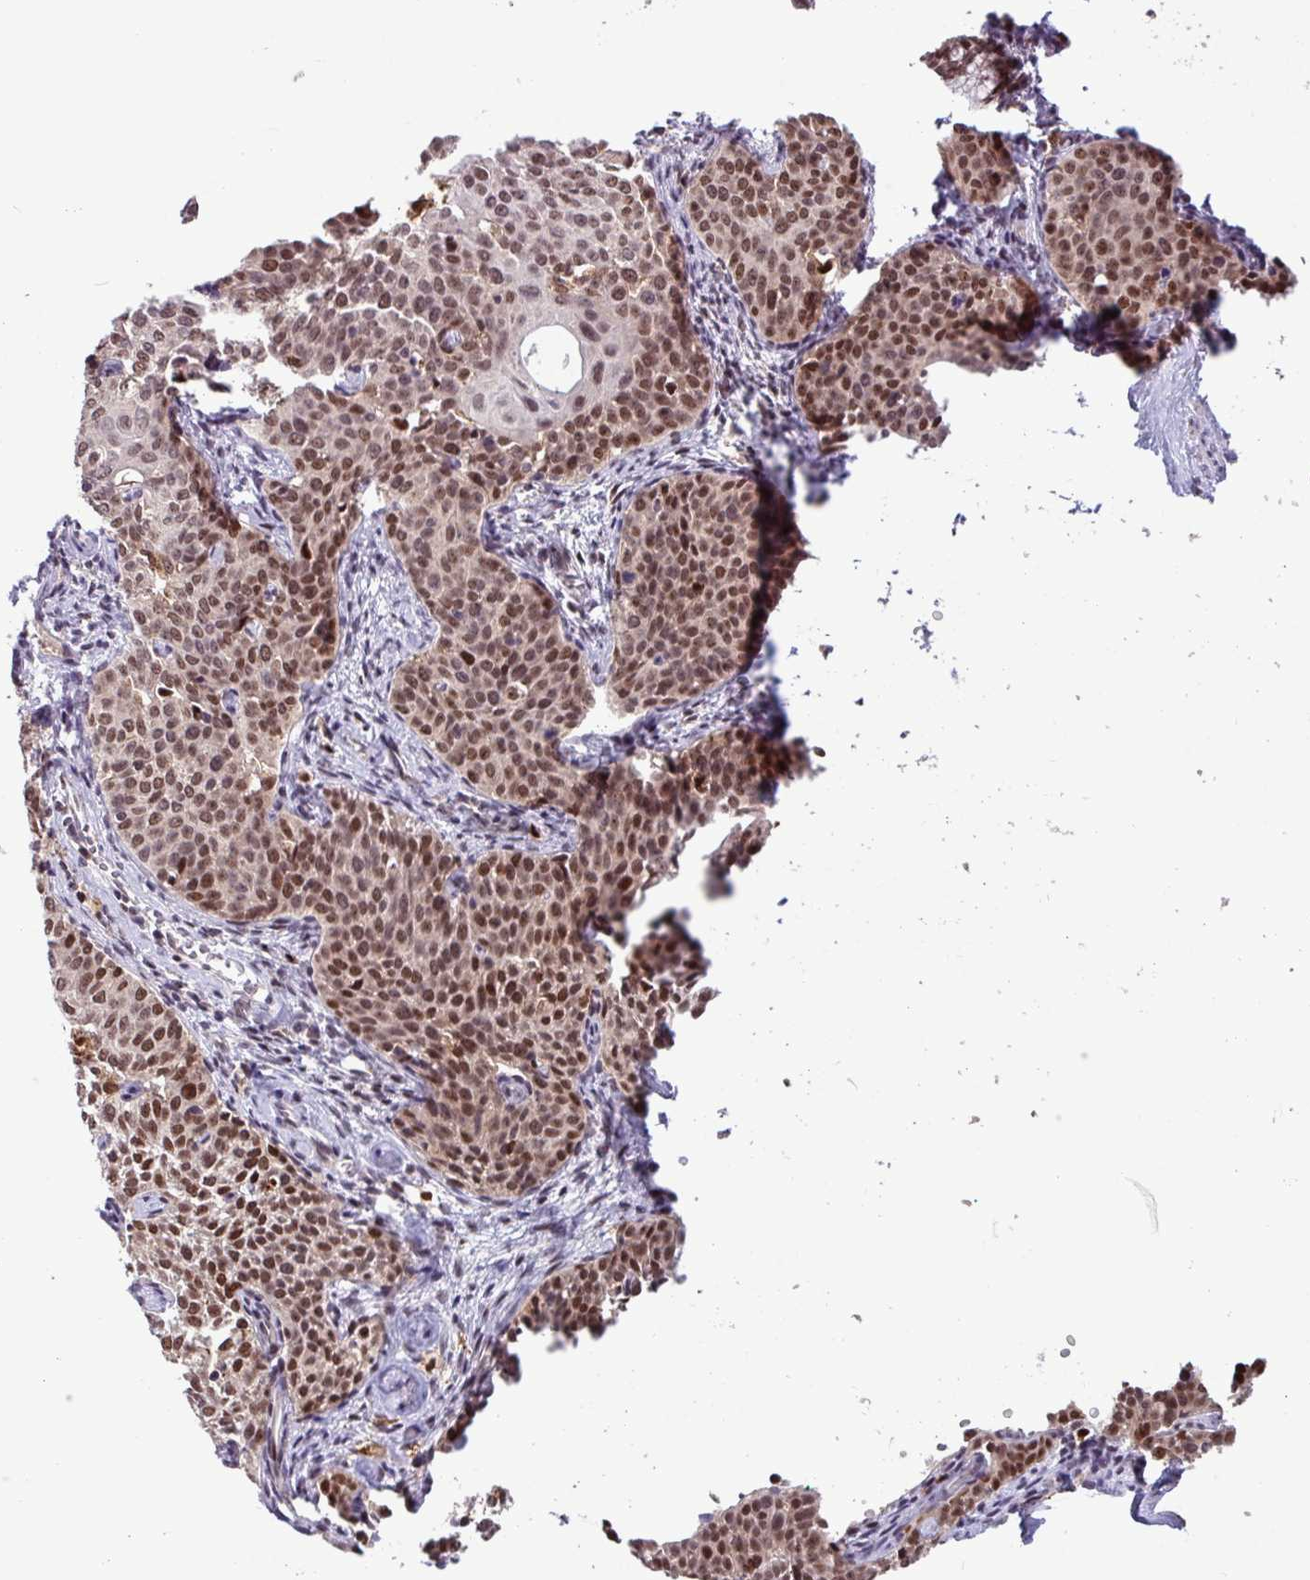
{"staining": {"intensity": "moderate", "quantity": ">75%", "location": "nuclear"}, "tissue": "cervical cancer", "cell_type": "Tumor cells", "image_type": "cancer", "snomed": [{"axis": "morphology", "description": "Squamous cell carcinoma, NOS"}, {"axis": "topography", "description": "Cervix"}], "caption": "Immunohistochemical staining of cervical cancer shows moderate nuclear protein expression in approximately >75% of tumor cells.", "gene": "BRD3", "patient": {"sex": "female", "age": 44}}